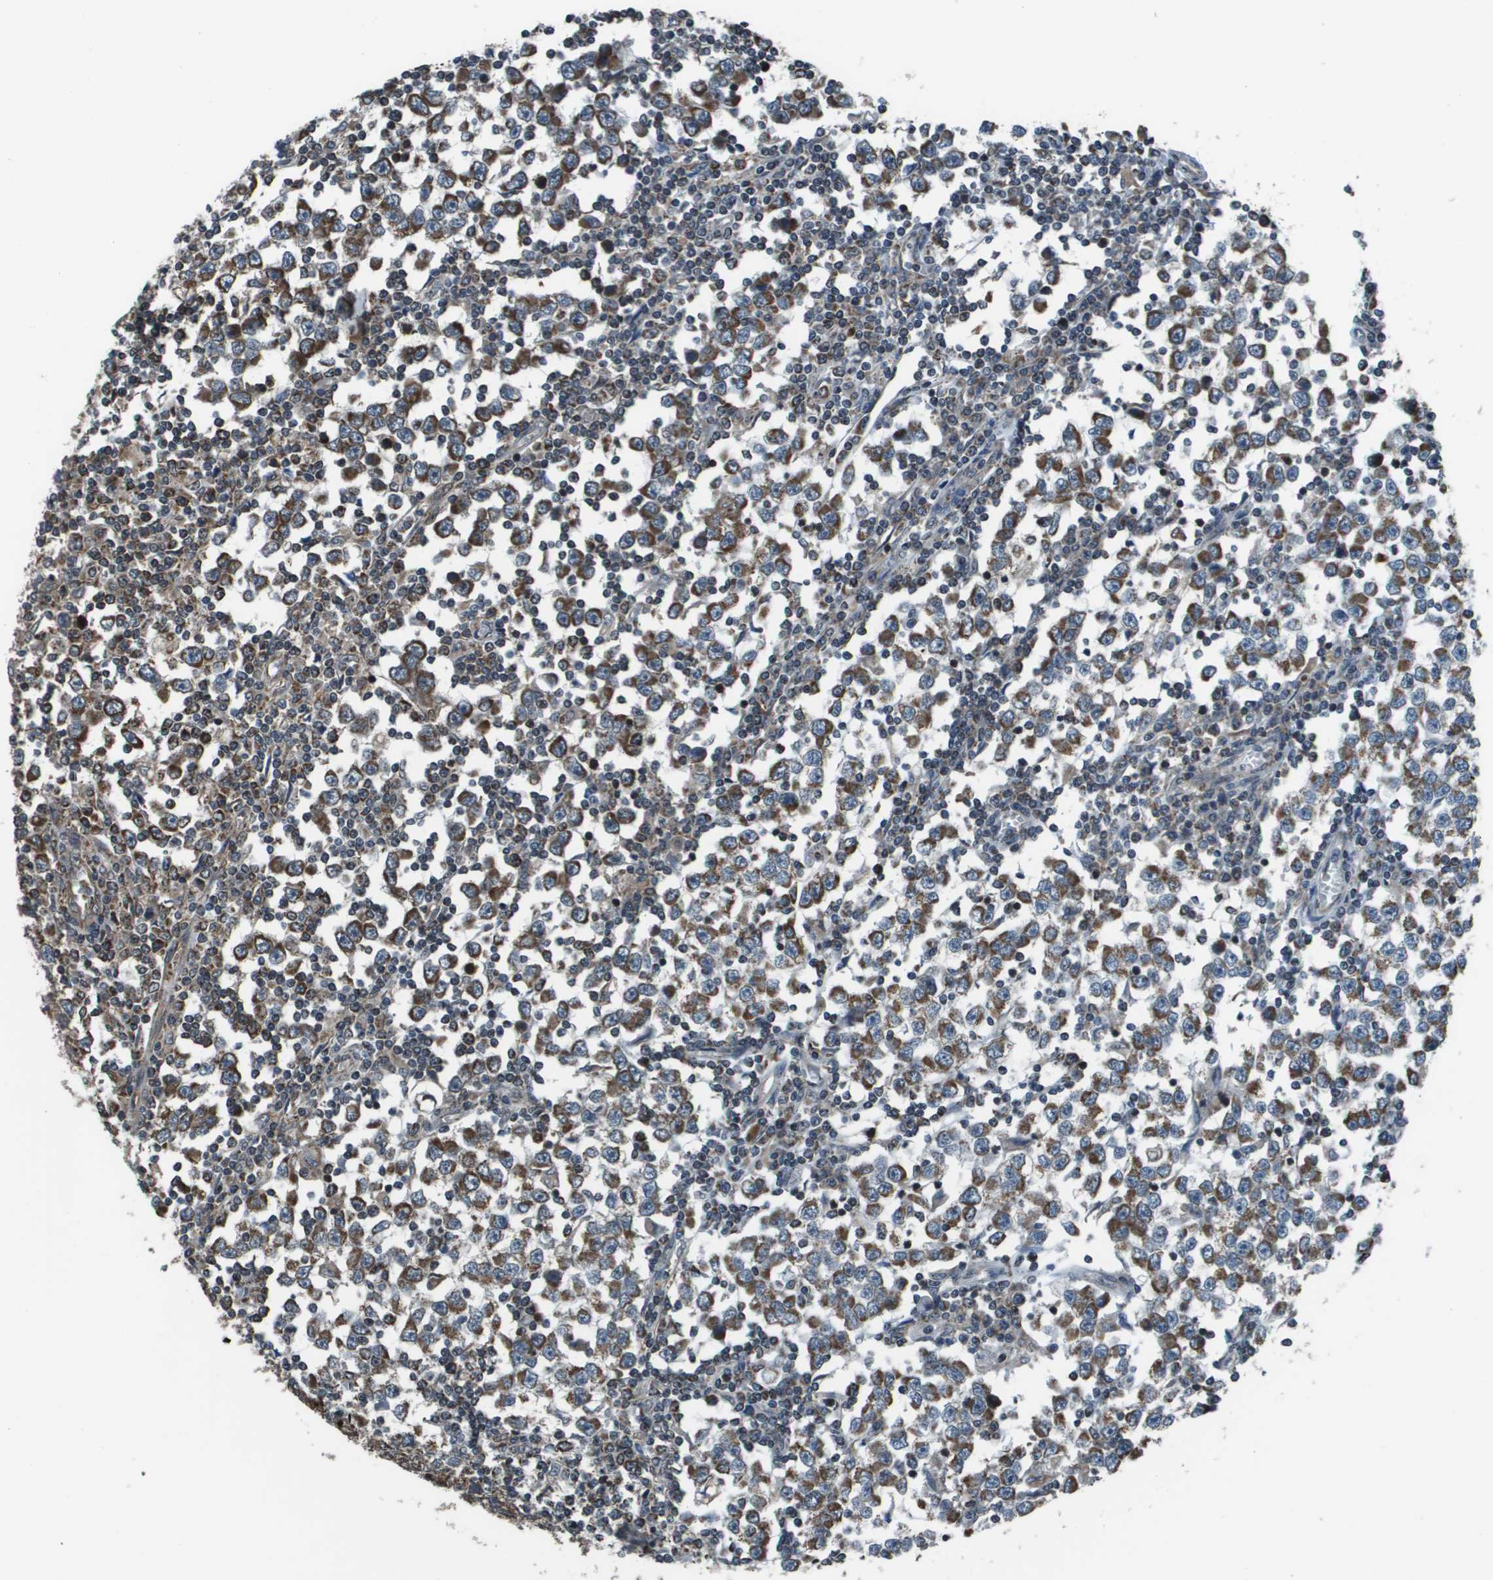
{"staining": {"intensity": "moderate", "quantity": ">75%", "location": "cytoplasmic/membranous"}, "tissue": "testis cancer", "cell_type": "Tumor cells", "image_type": "cancer", "snomed": [{"axis": "morphology", "description": "Seminoma, NOS"}, {"axis": "topography", "description": "Testis"}], "caption": "A brown stain shows moderate cytoplasmic/membranous positivity of a protein in testis cancer tumor cells. (DAB IHC, brown staining for protein, blue staining for nuclei).", "gene": "PPFIA1", "patient": {"sex": "male", "age": 65}}